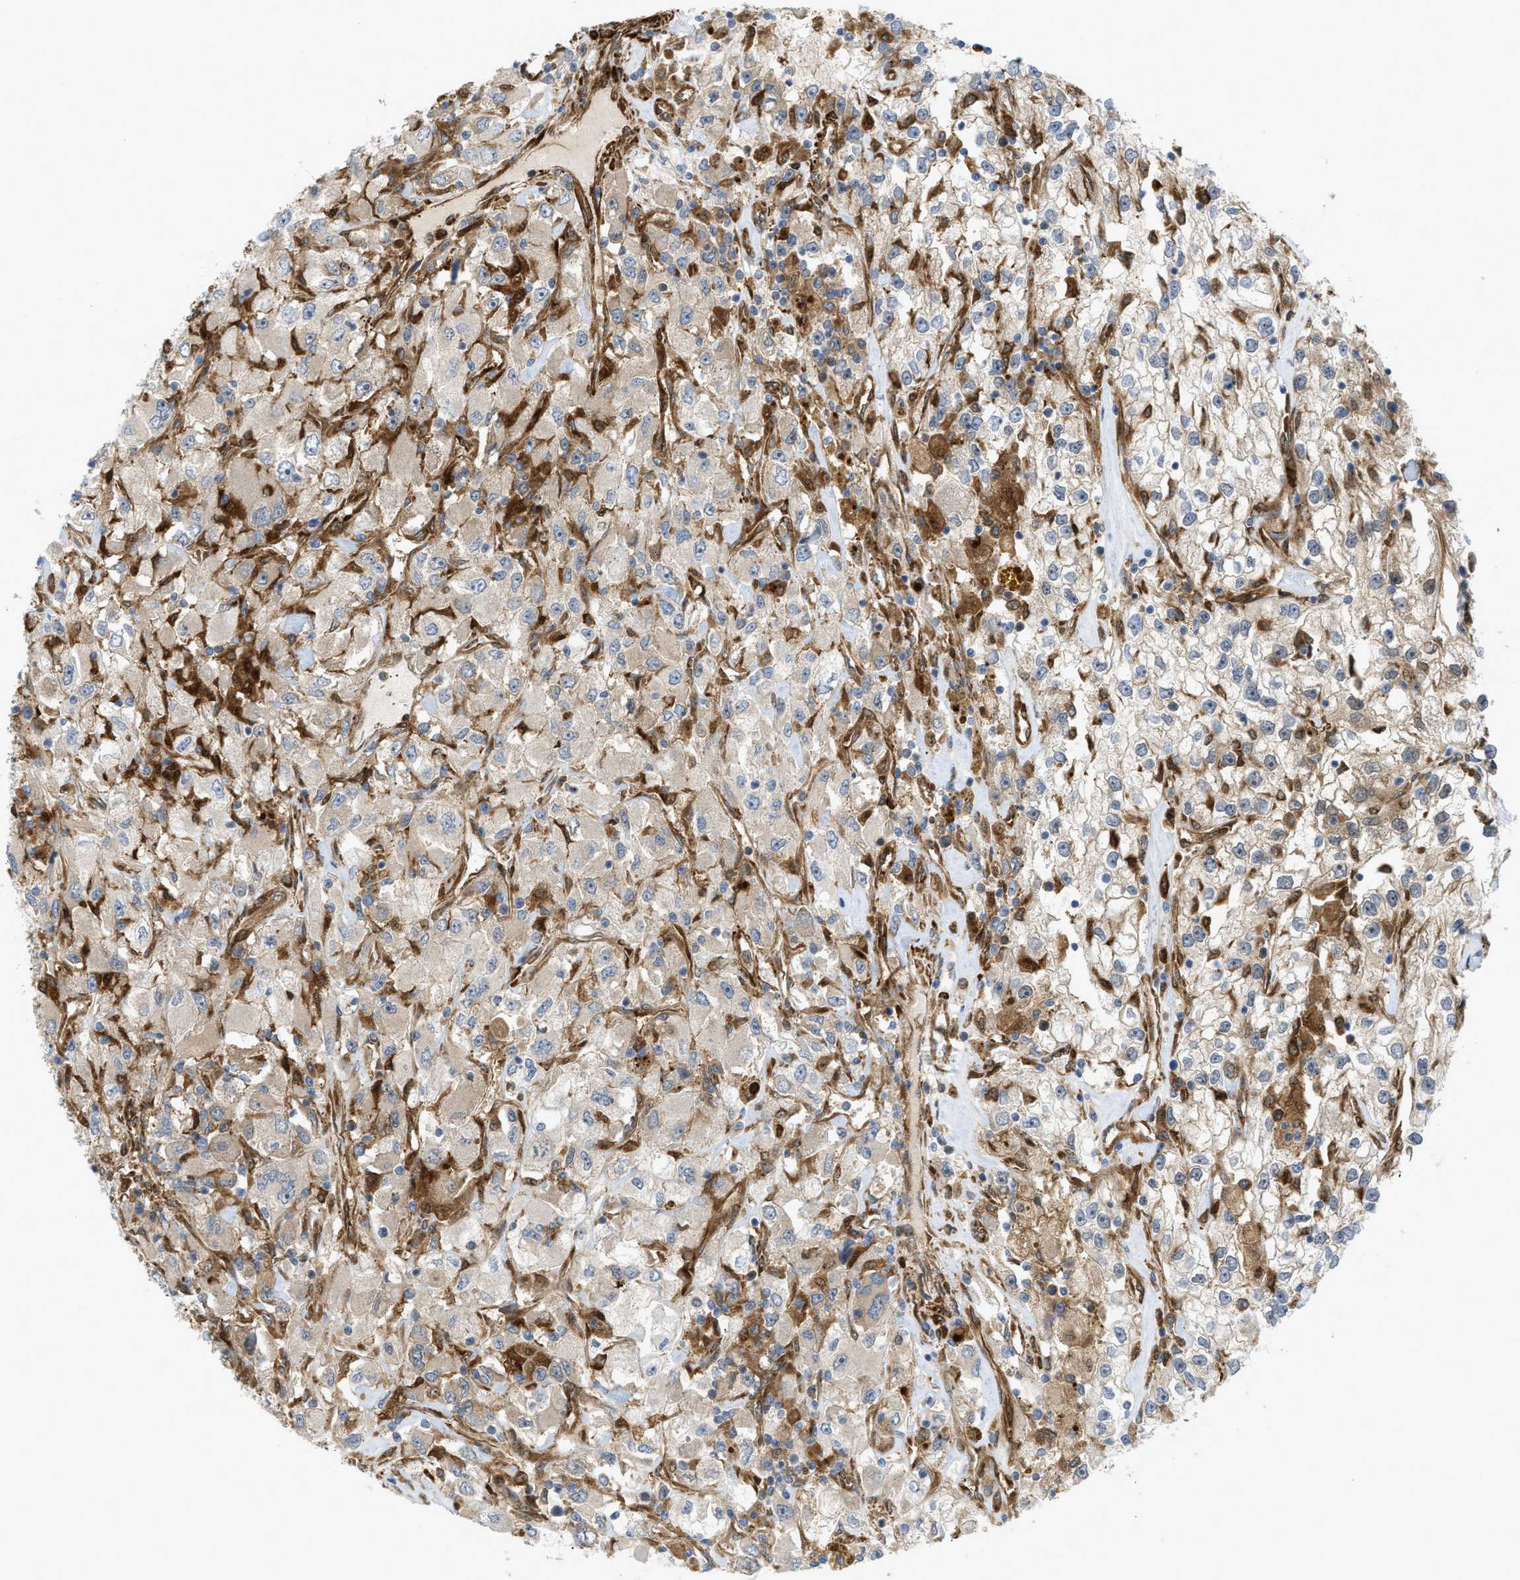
{"staining": {"intensity": "weak", "quantity": "25%-75%", "location": "cytoplasmic/membranous"}, "tissue": "renal cancer", "cell_type": "Tumor cells", "image_type": "cancer", "snomed": [{"axis": "morphology", "description": "Adenocarcinoma, NOS"}, {"axis": "topography", "description": "Kidney"}], "caption": "Protein expression analysis of renal adenocarcinoma exhibits weak cytoplasmic/membranous positivity in about 25%-75% of tumor cells.", "gene": "PICALM", "patient": {"sex": "female", "age": 52}}